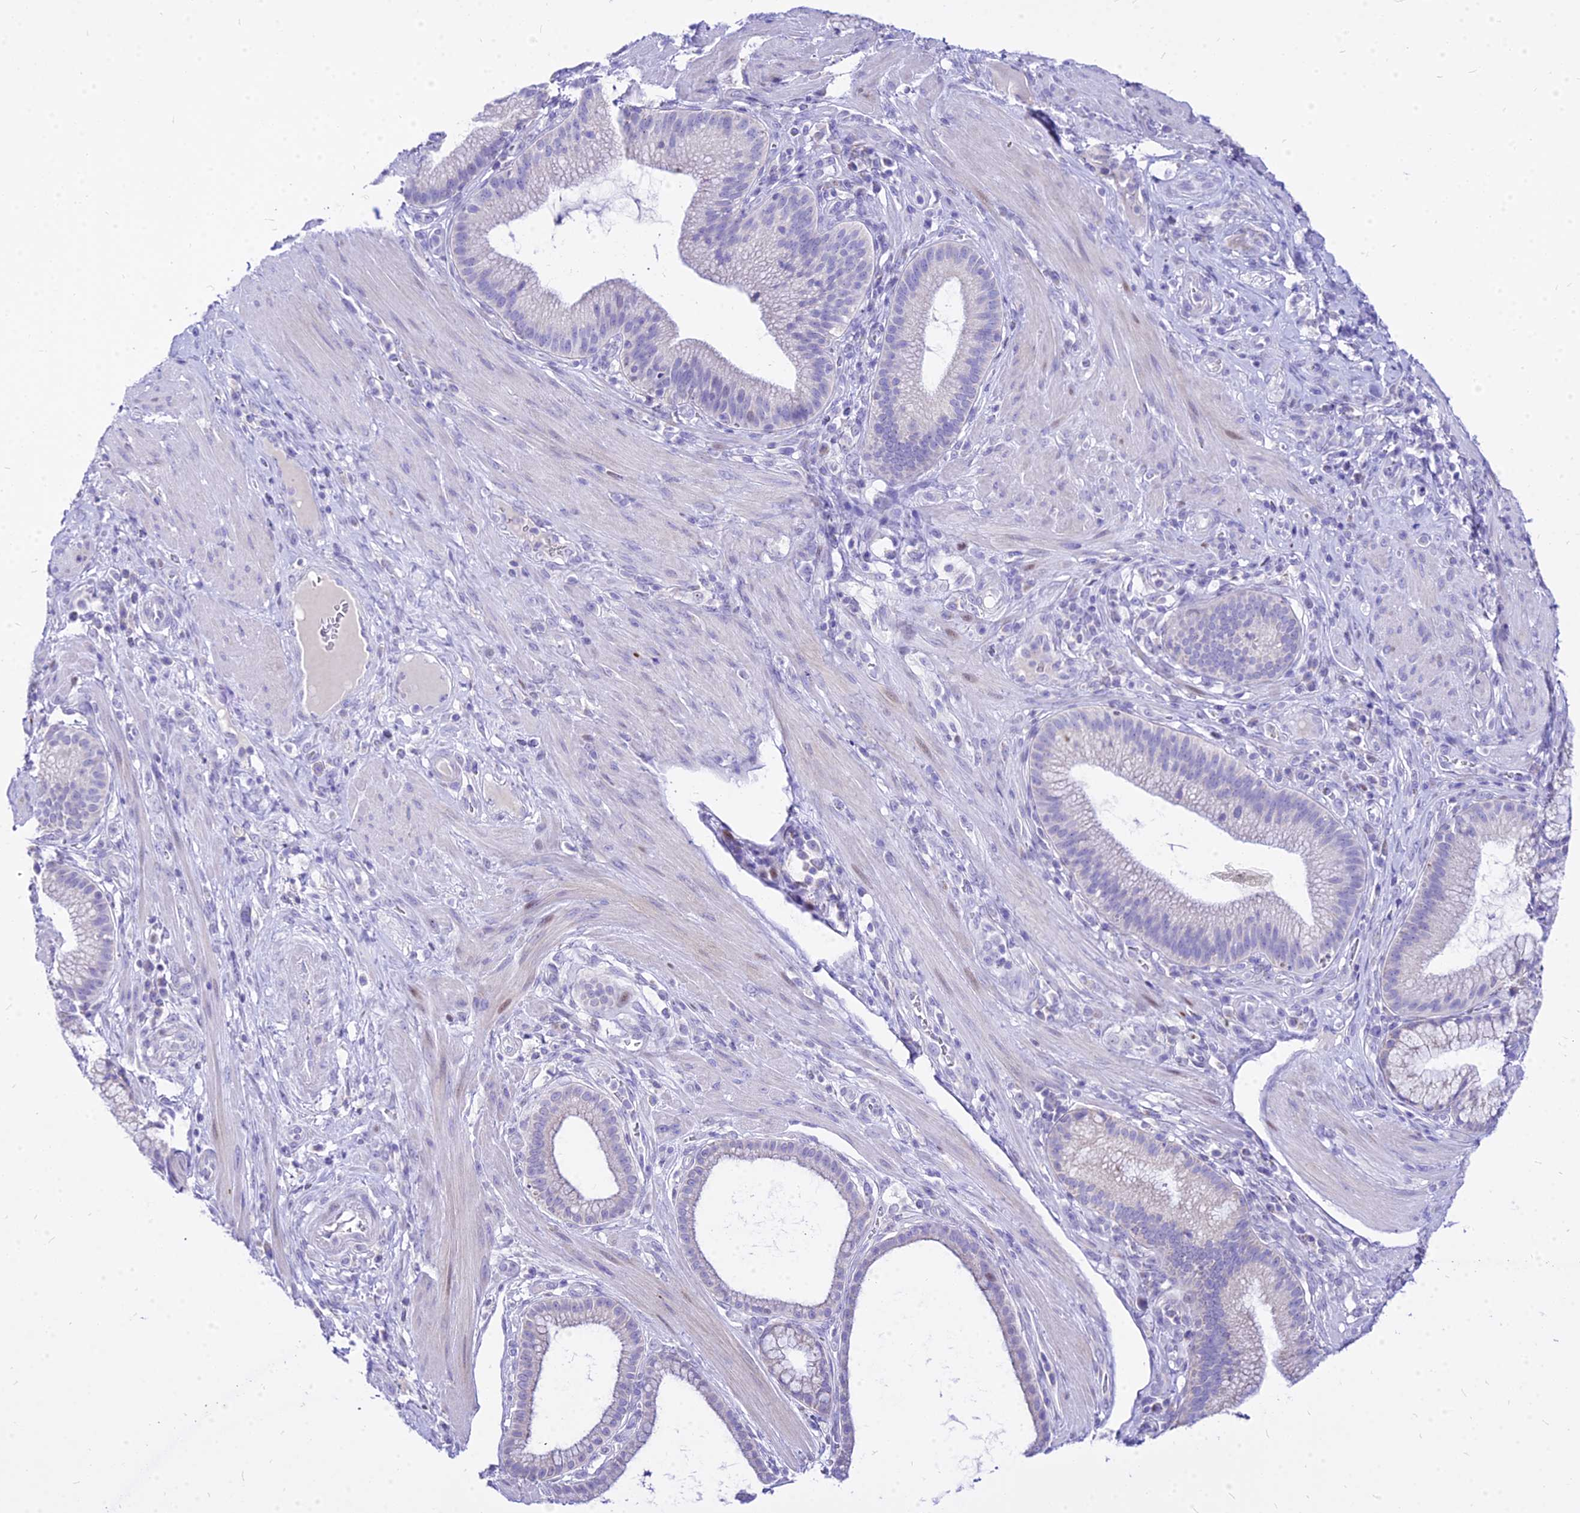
{"staining": {"intensity": "negative", "quantity": "none", "location": "none"}, "tissue": "pancreatic cancer", "cell_type": "Tumor cells", "image_type": "cancer", "snomed": [{"axis": "morphology", "description": "Adenocarcinoma, NOS"}, {"axis": "topography", "description": "Pancreas"}], "caption": "This is a photomicrograph of immunohistochemistry (IHC) staining of pancreatic cancer (adenocarcinoma), which shows no expression in tumor cells.", "gene": "CARD18", "patient": {"sex": "male", "age": 72}}